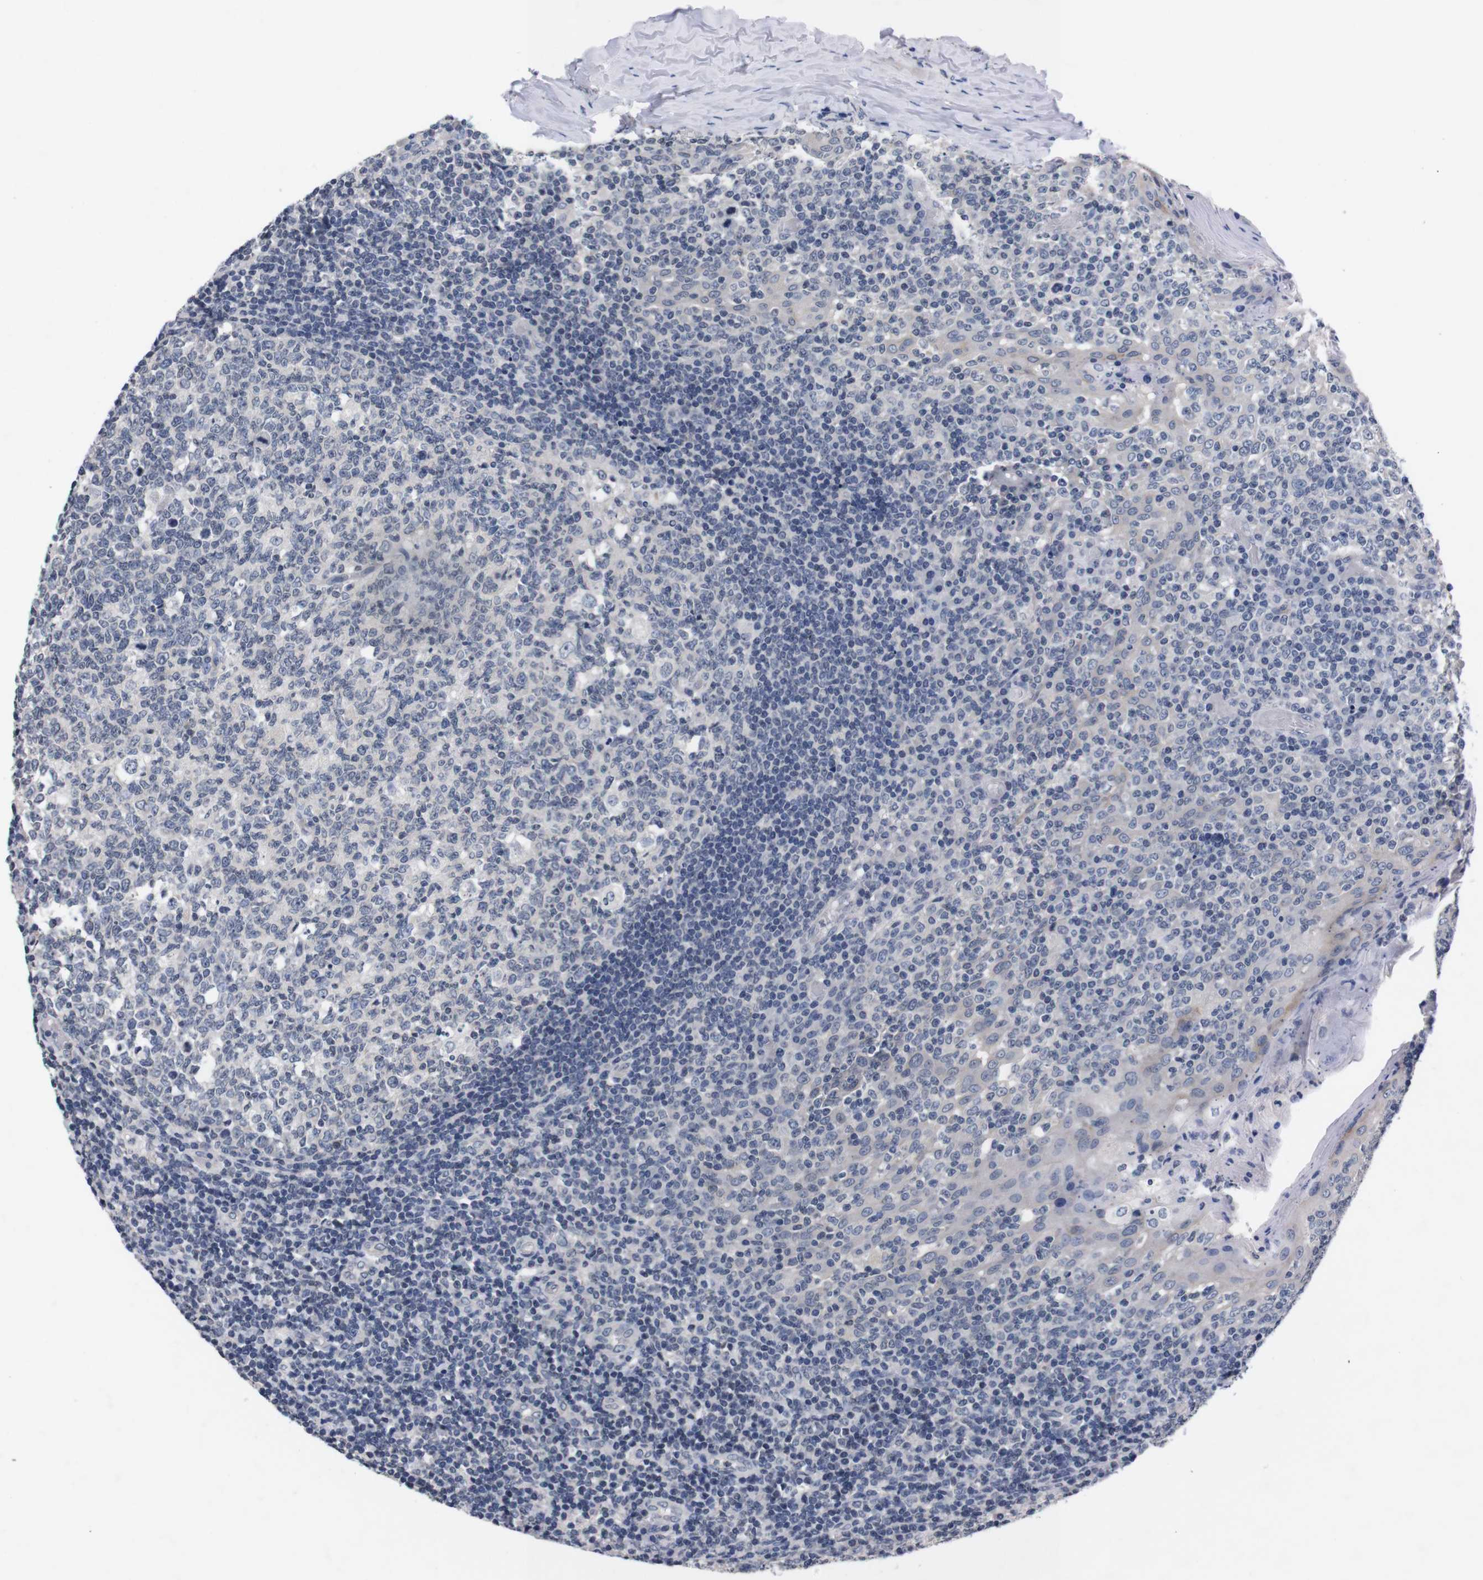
{"staining": {"intensity": "negative", "quantity": "none", "location": "none"}, "tissue": "tonsil", "cell_type": "Germinal center cells", "image_type": "normal", "snomed": [{"axis": "morphology", "description": "Normal tissue, NOS"}, {"axis": "topography", "description": "Tonsil"}], "caption": "The IHC image has no significant positivity in germinal center cells of tonsil. (DAB immunohistochemistry (IHC) with hematoxylin counter stain).", "gene": "TNFRSF21", "patient": {"sex": "female", "age": 19}}